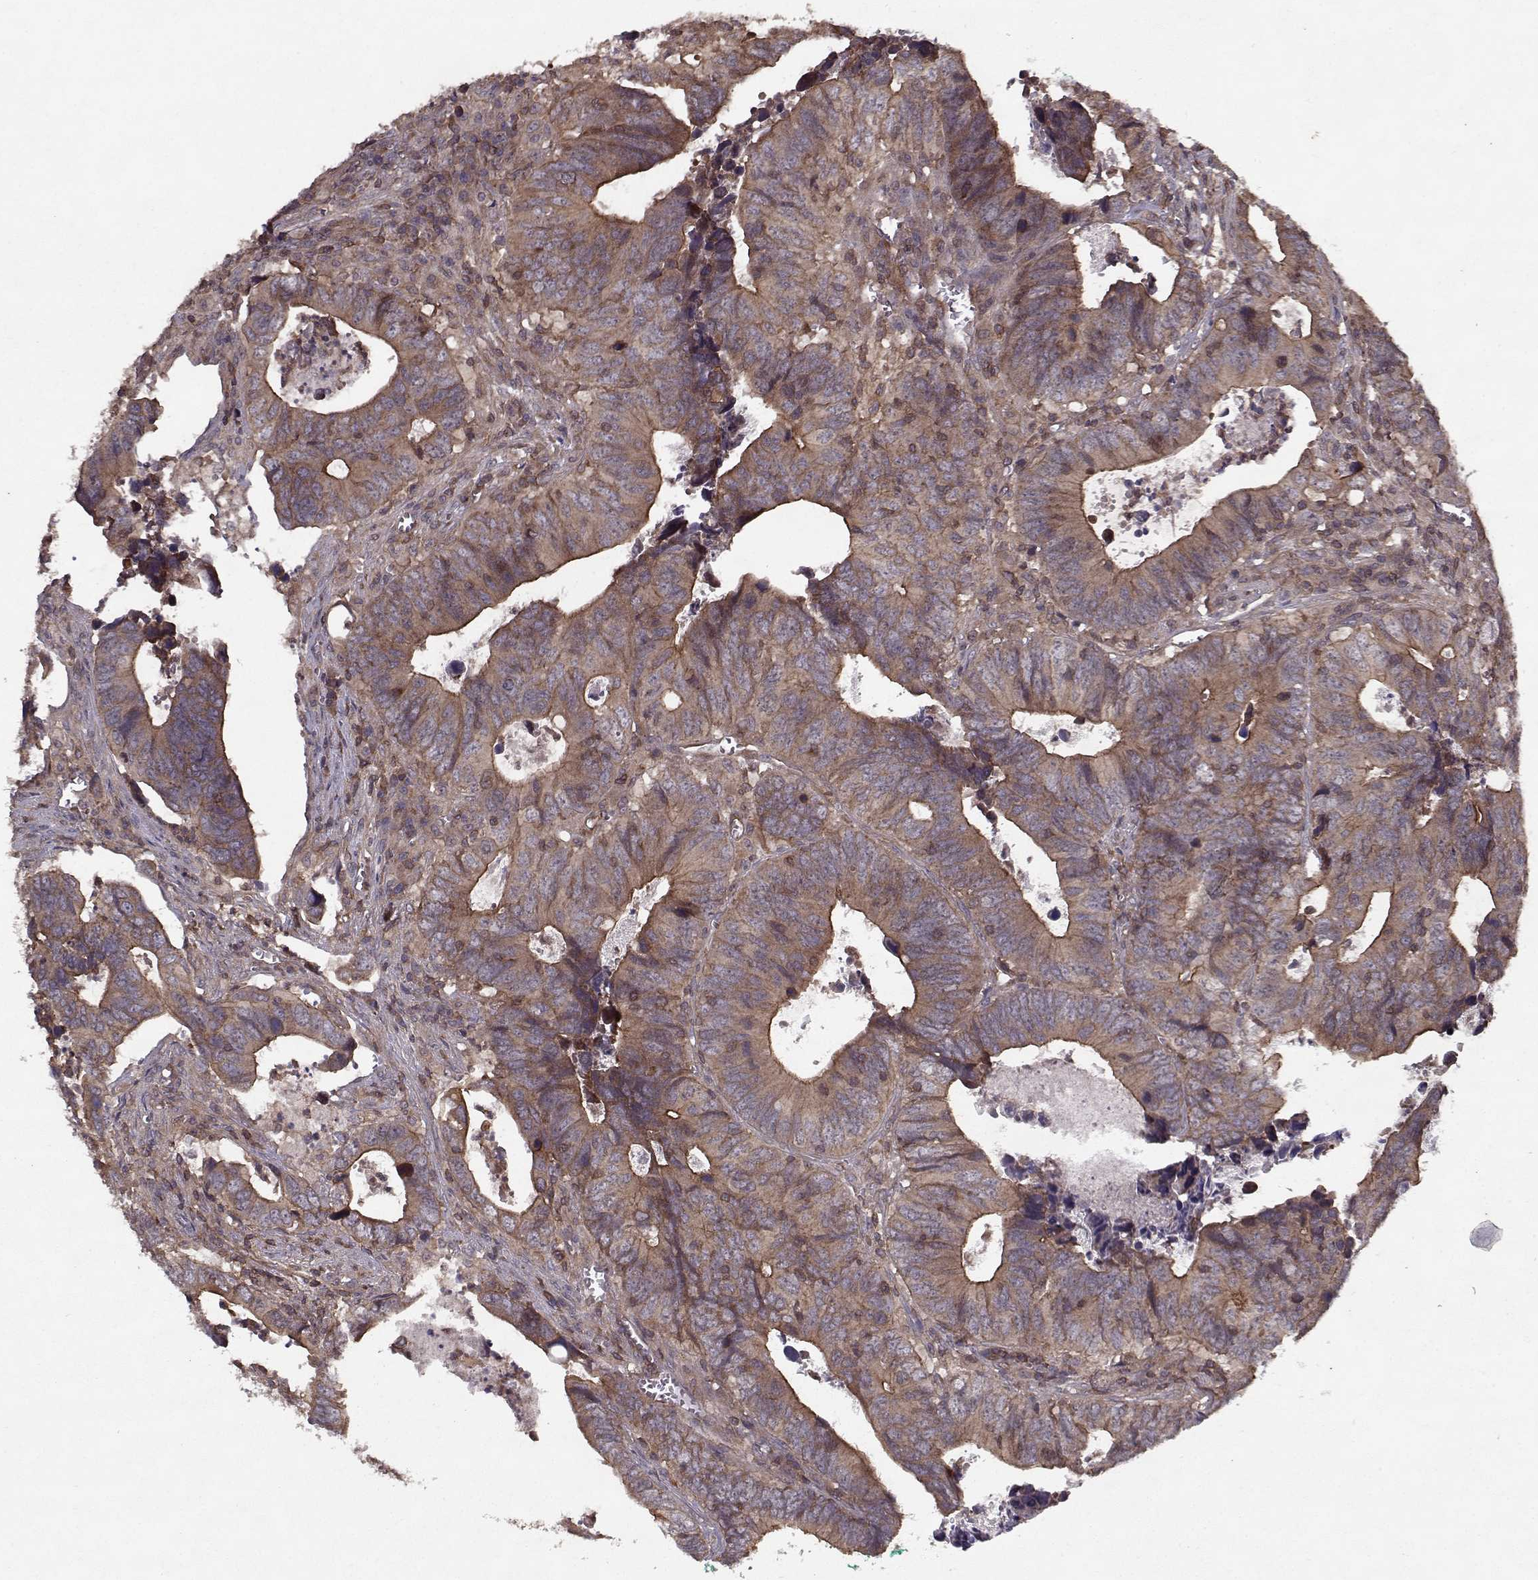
{"staining": {"intensity": "strong", "quantity": "<25%", "location": "cytoplasmic/membranous"}, "tissue": "colorectal cancer", "cell_type": "Tumor cells", "image_type": "cancer", "snomed": [{"axis": "morphology", "description": "Adenocarcinoma, NOS"}, {"axis": "topography", "description": "Colon"}], "caption": "Colorectal cancer was stained to show a protein in brown. There is medium levels of strong cytoplasmic/membranous positivity in about <25% of tumor cells. The protein of interest is shown in brown color, while the nuclei are stained blue.", "gene": "PPP1R12A", "patient": {"sex": "female", "age": 82}}